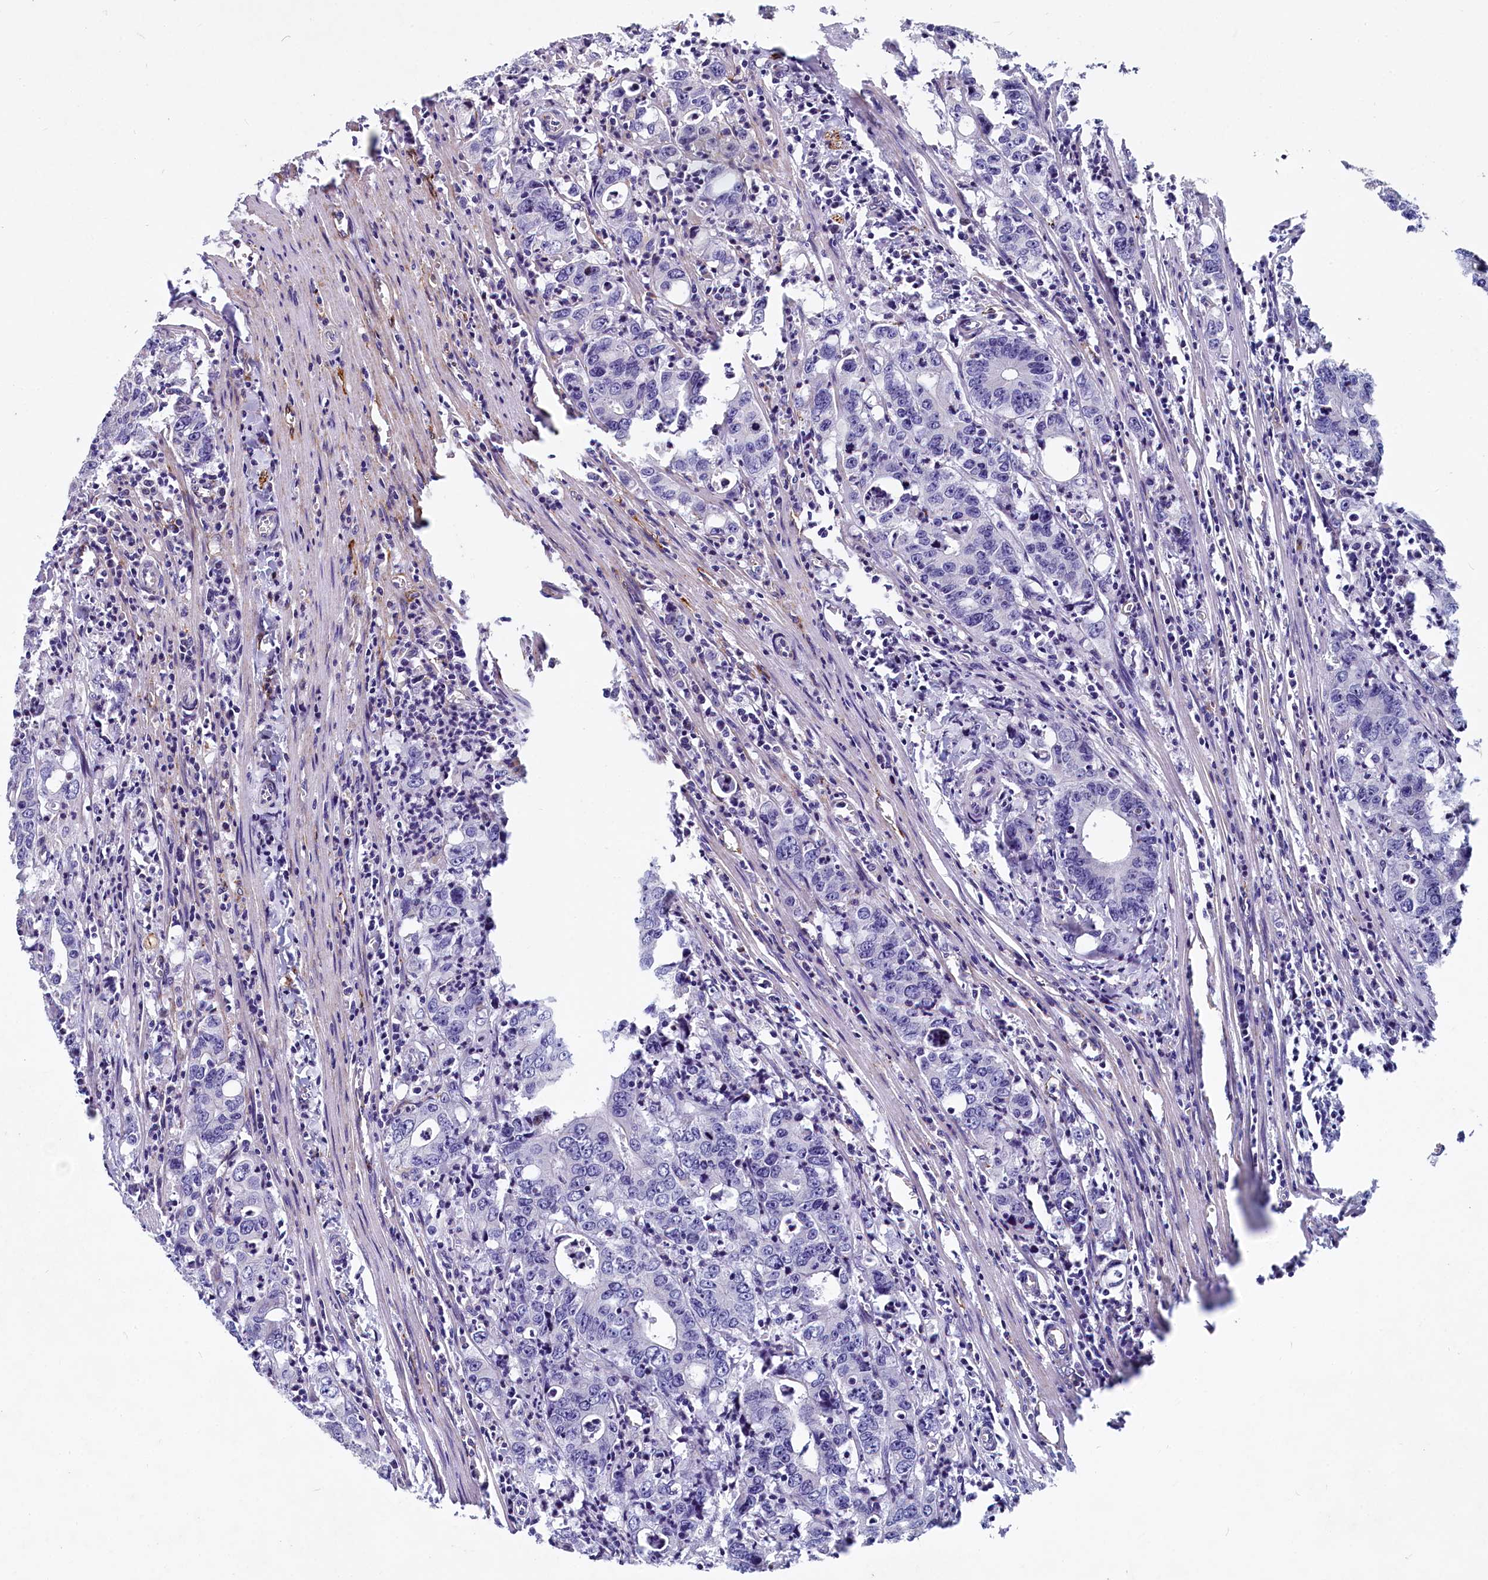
{"staining": {"intensity": "negative", "quantity": "none", "location": "none"}, "tissue": "colorectal cancer", "cell_type": "Tumor cells", "image_type": "cancer", "snomed": [{"axis": "morphology", "description": "Adenocarcinoma, NOS"}, {"axis": "topography", "description": "Colon"}], "caption": "IHC of human colorectal cancer (adenocarcinoma) exhibits no staining in tumor cells.", "gene": "ASXL3", "patient": {"sex": "female", "age": 75}}